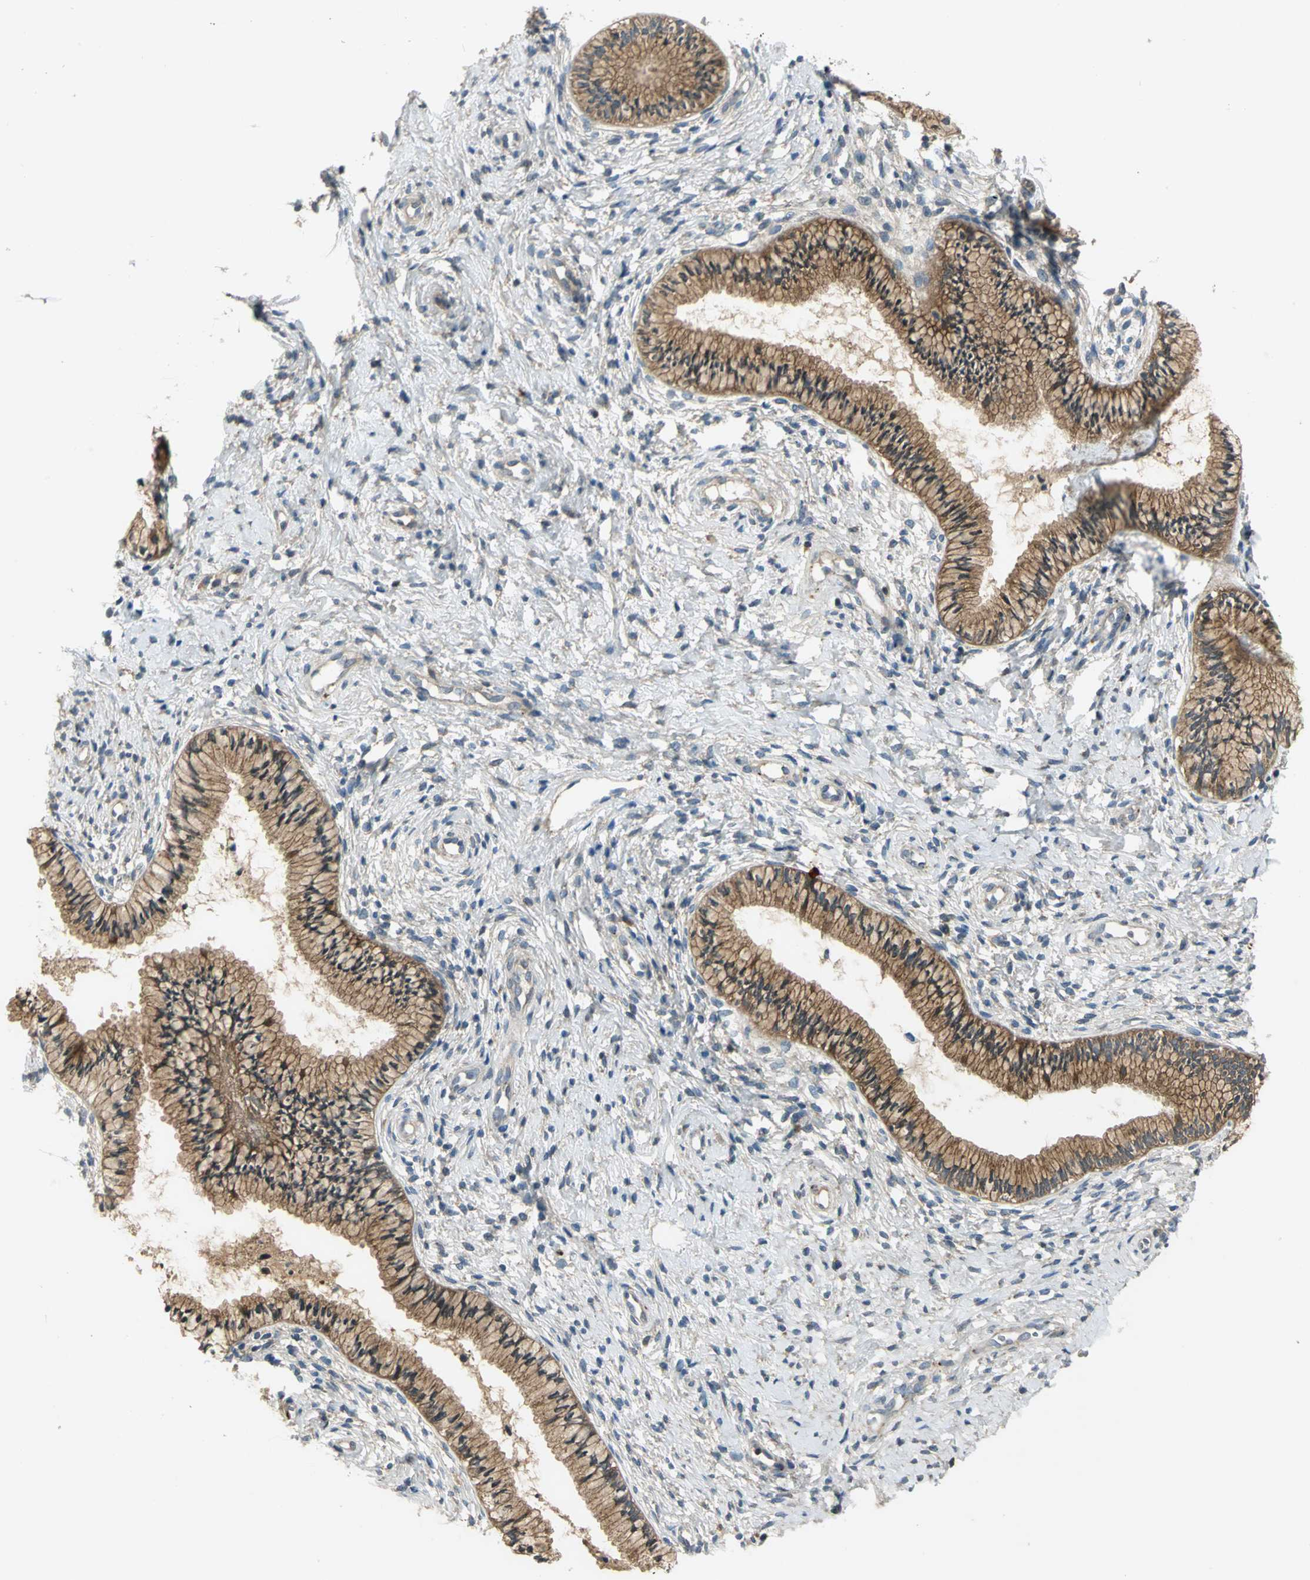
{"staining": {"intensity": "moderate", "quantity": ">75%", "location": "cytoplasmic/membranous"}, "tissue": "cervix", "cell_type": "Glandular cells", "image_type": "normal", "snomed": [{"axis": "morphology", "description": "Normal tissue, NOS"}, {"axis": "topography", "description": "Cervix"}], "caption": "Brown immunohistochemical staining in unremarkable cervix reveals moderate cytoplasmic/membranous staining in approximately >75% of glandular cells.", "gene": "PRKAA1", "patient": {"sex": "female", "age": 46}}